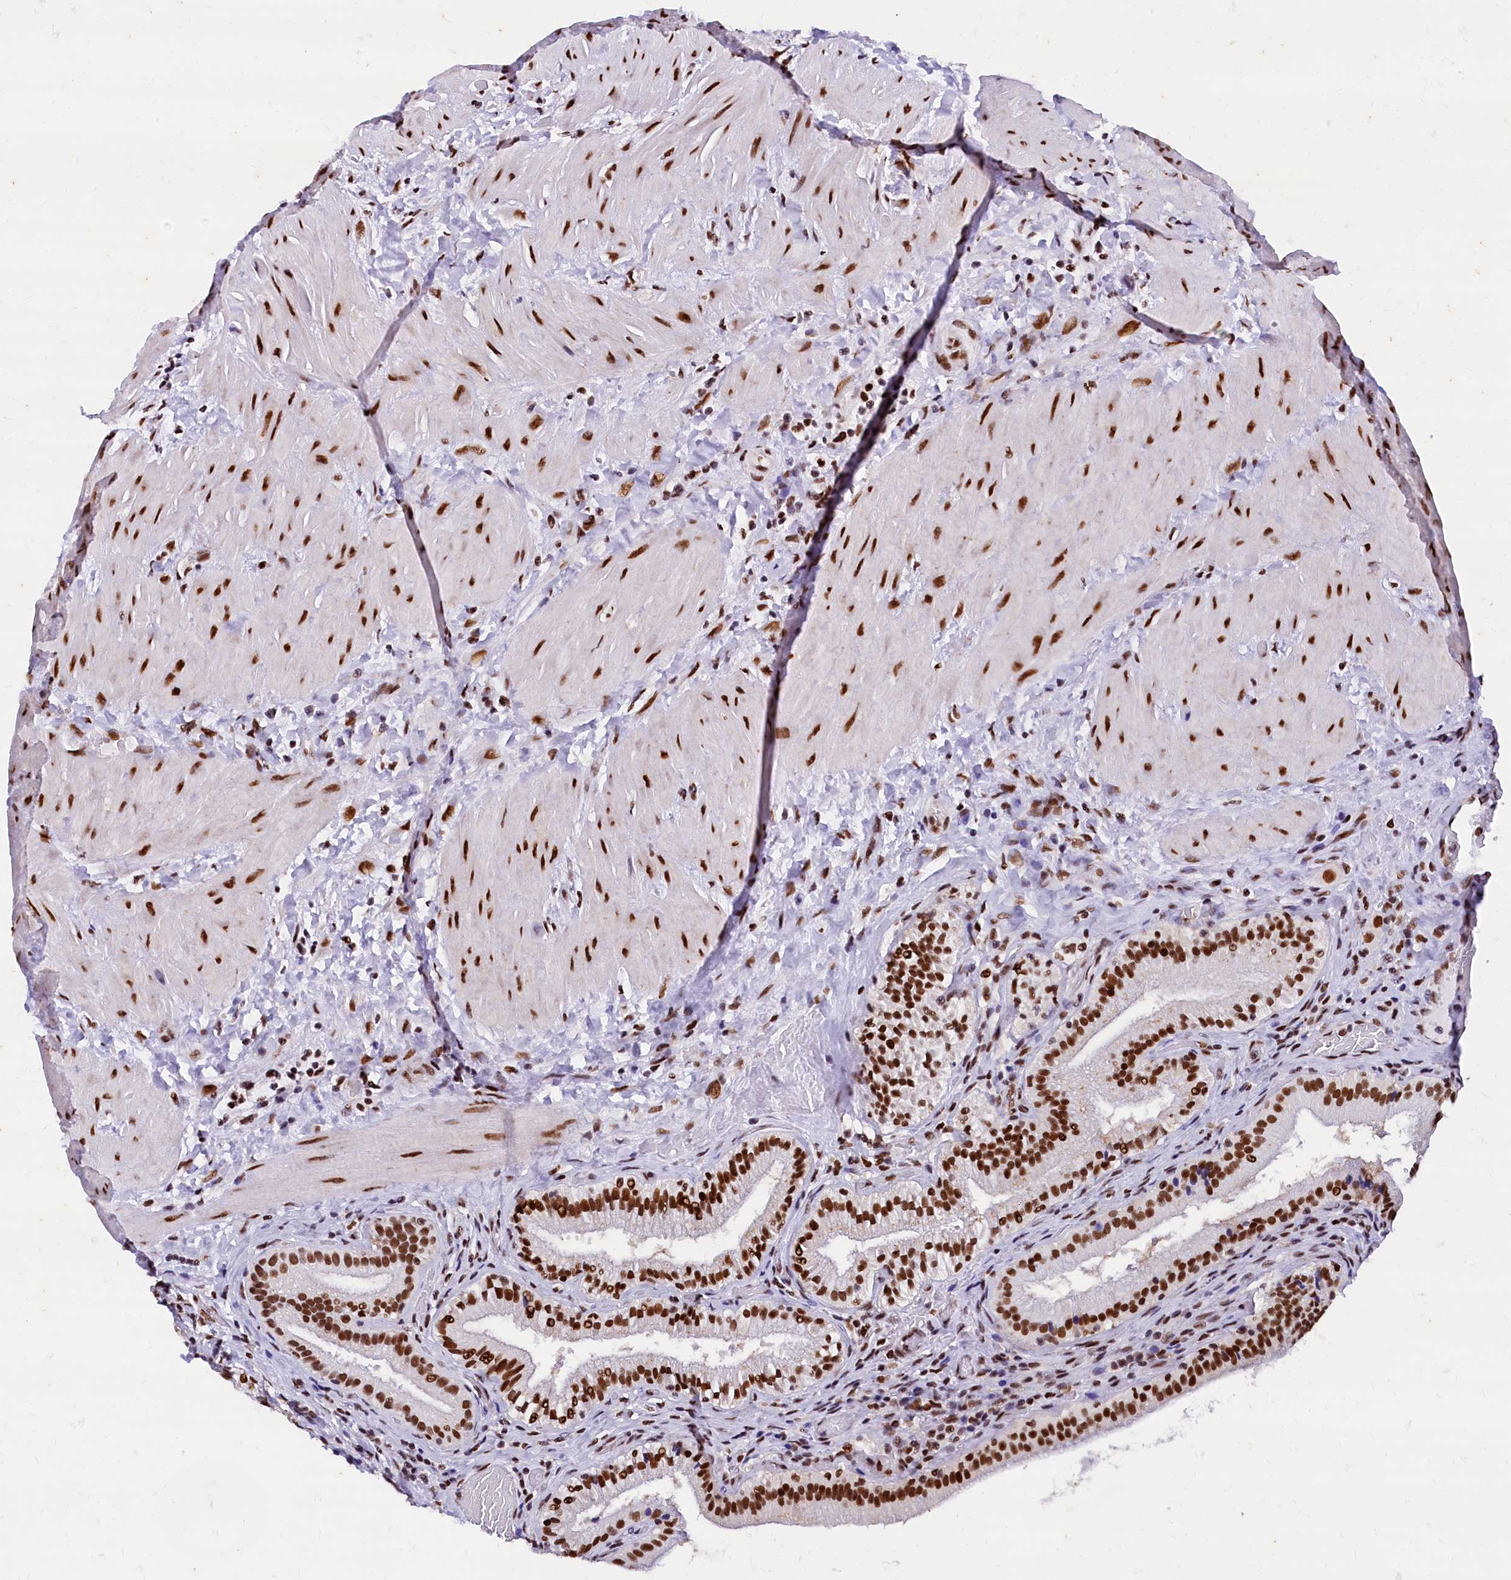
{"staining": {"intensity": "strong", "quantity": ">75%", "location": "nuclear"}, "tissue": "gallbladder", "cell_type": "Glandular cells", "image_type": "normal", "snomed": [{"axis": "morphology", "description": "Normal tissue, NOS"}, {"axis": "topography", "description": "Gallbladder"}], "caption": "Gallbladder stained for a protein (brown) shows strong nuclear positive positivity in approximately >75% of glandular cells.", "gene": "CPSF7", "patient": {"sex": "male", "age": 24}}